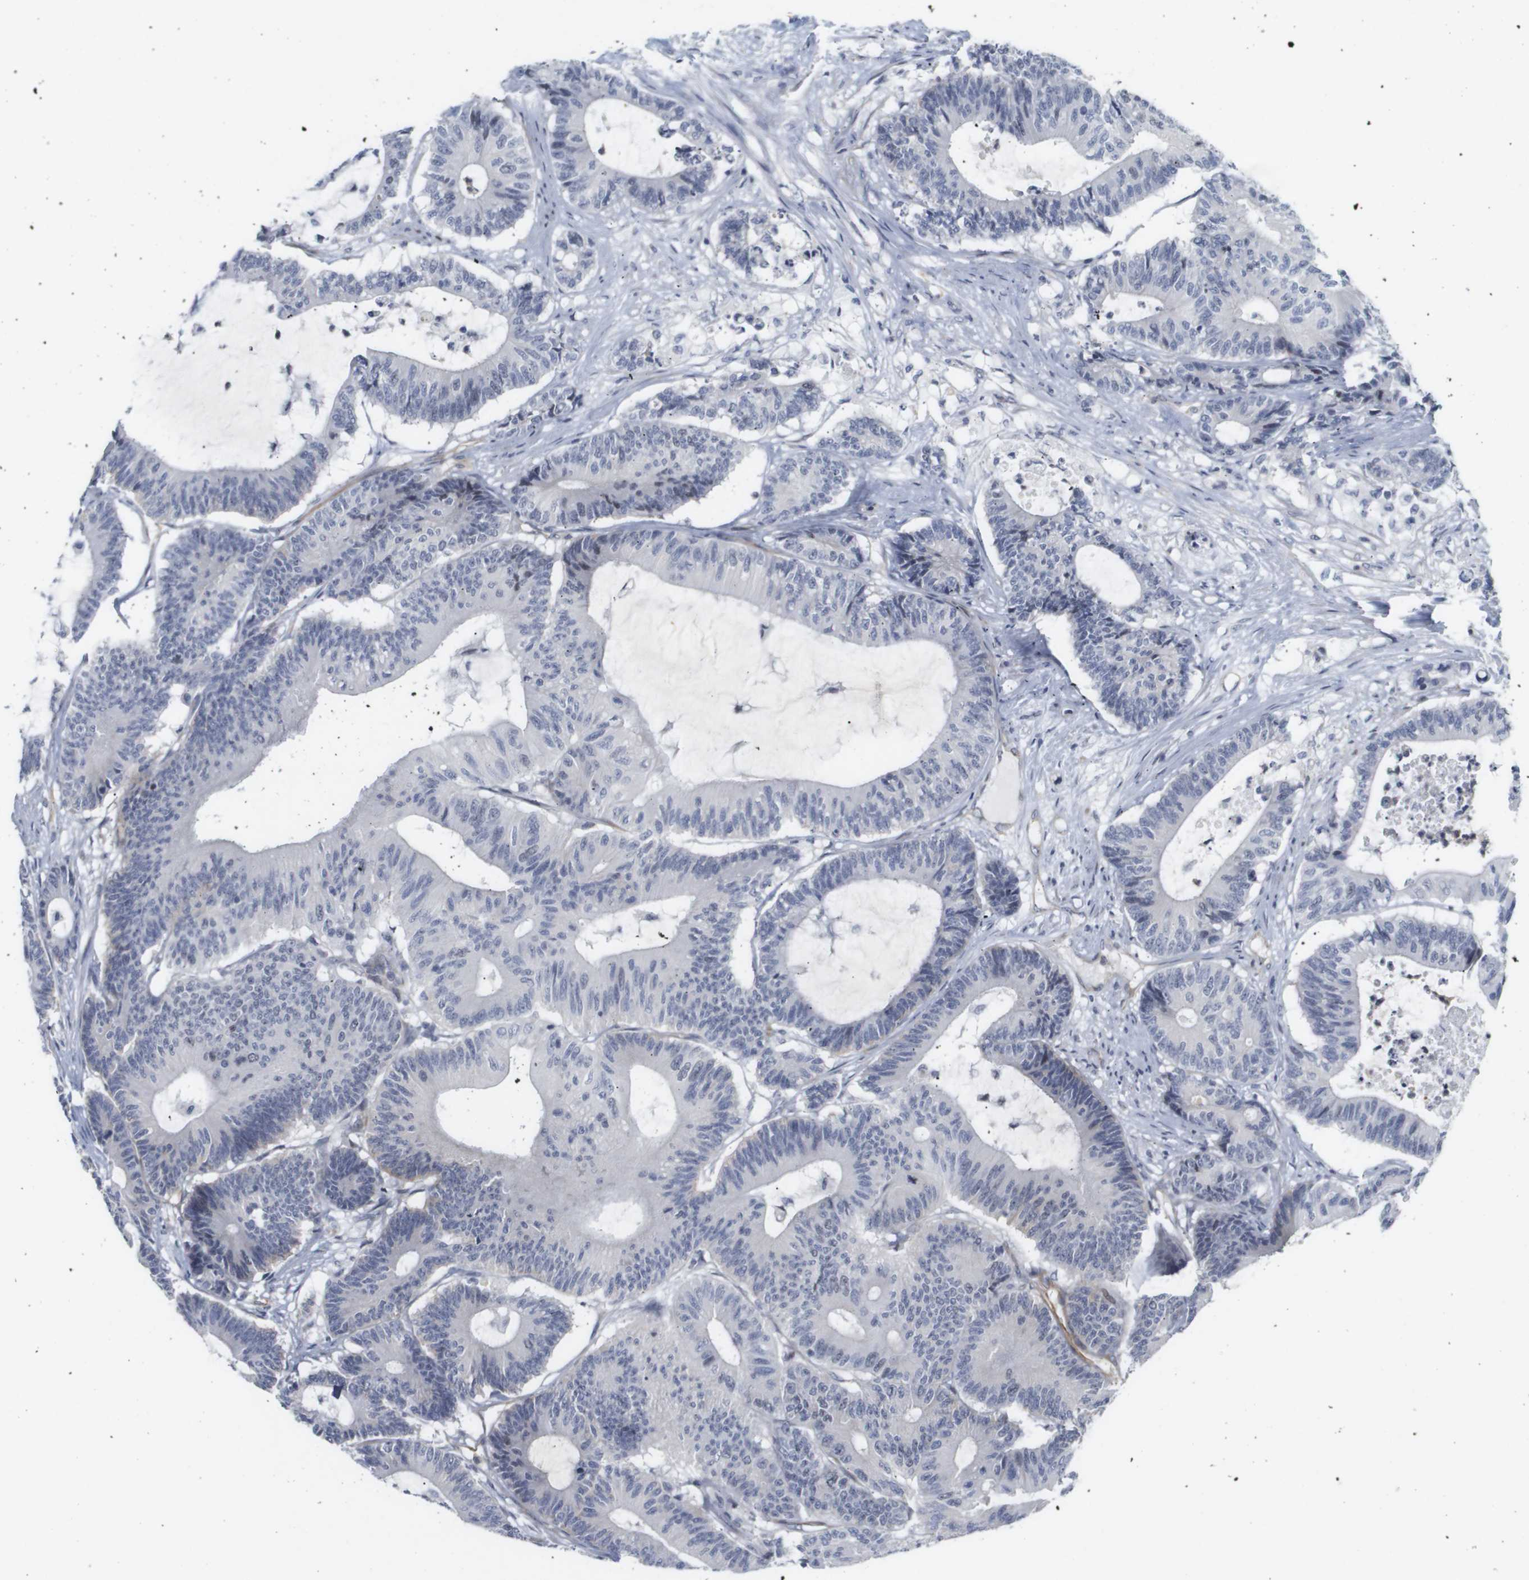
{"staining": {"intensity": "negative", "quantity": "none", "location": "none"}, "tissue": "colorectal cancer", "cell_type": "Tumor cells", "image_type": "cancer", "snomed": [{"axis": "morphology", "description": "Adenocarcinoma, NOS"}, {"axis": "topography", "description": "Colon"}], "caption": "DAB immunohistochemical staining of human adenocarcinoma (colorectal) shows no significant expression in tumor cells. The staining was performed using DAB (3,3'-diaminobenzidine) to visualize the protein expression in brown, while the nuclei were stained in blue with hematoxylin (Magnification: 20x).", "gene": "CYB561", "patient": {"sex": "female", "age": 84}}